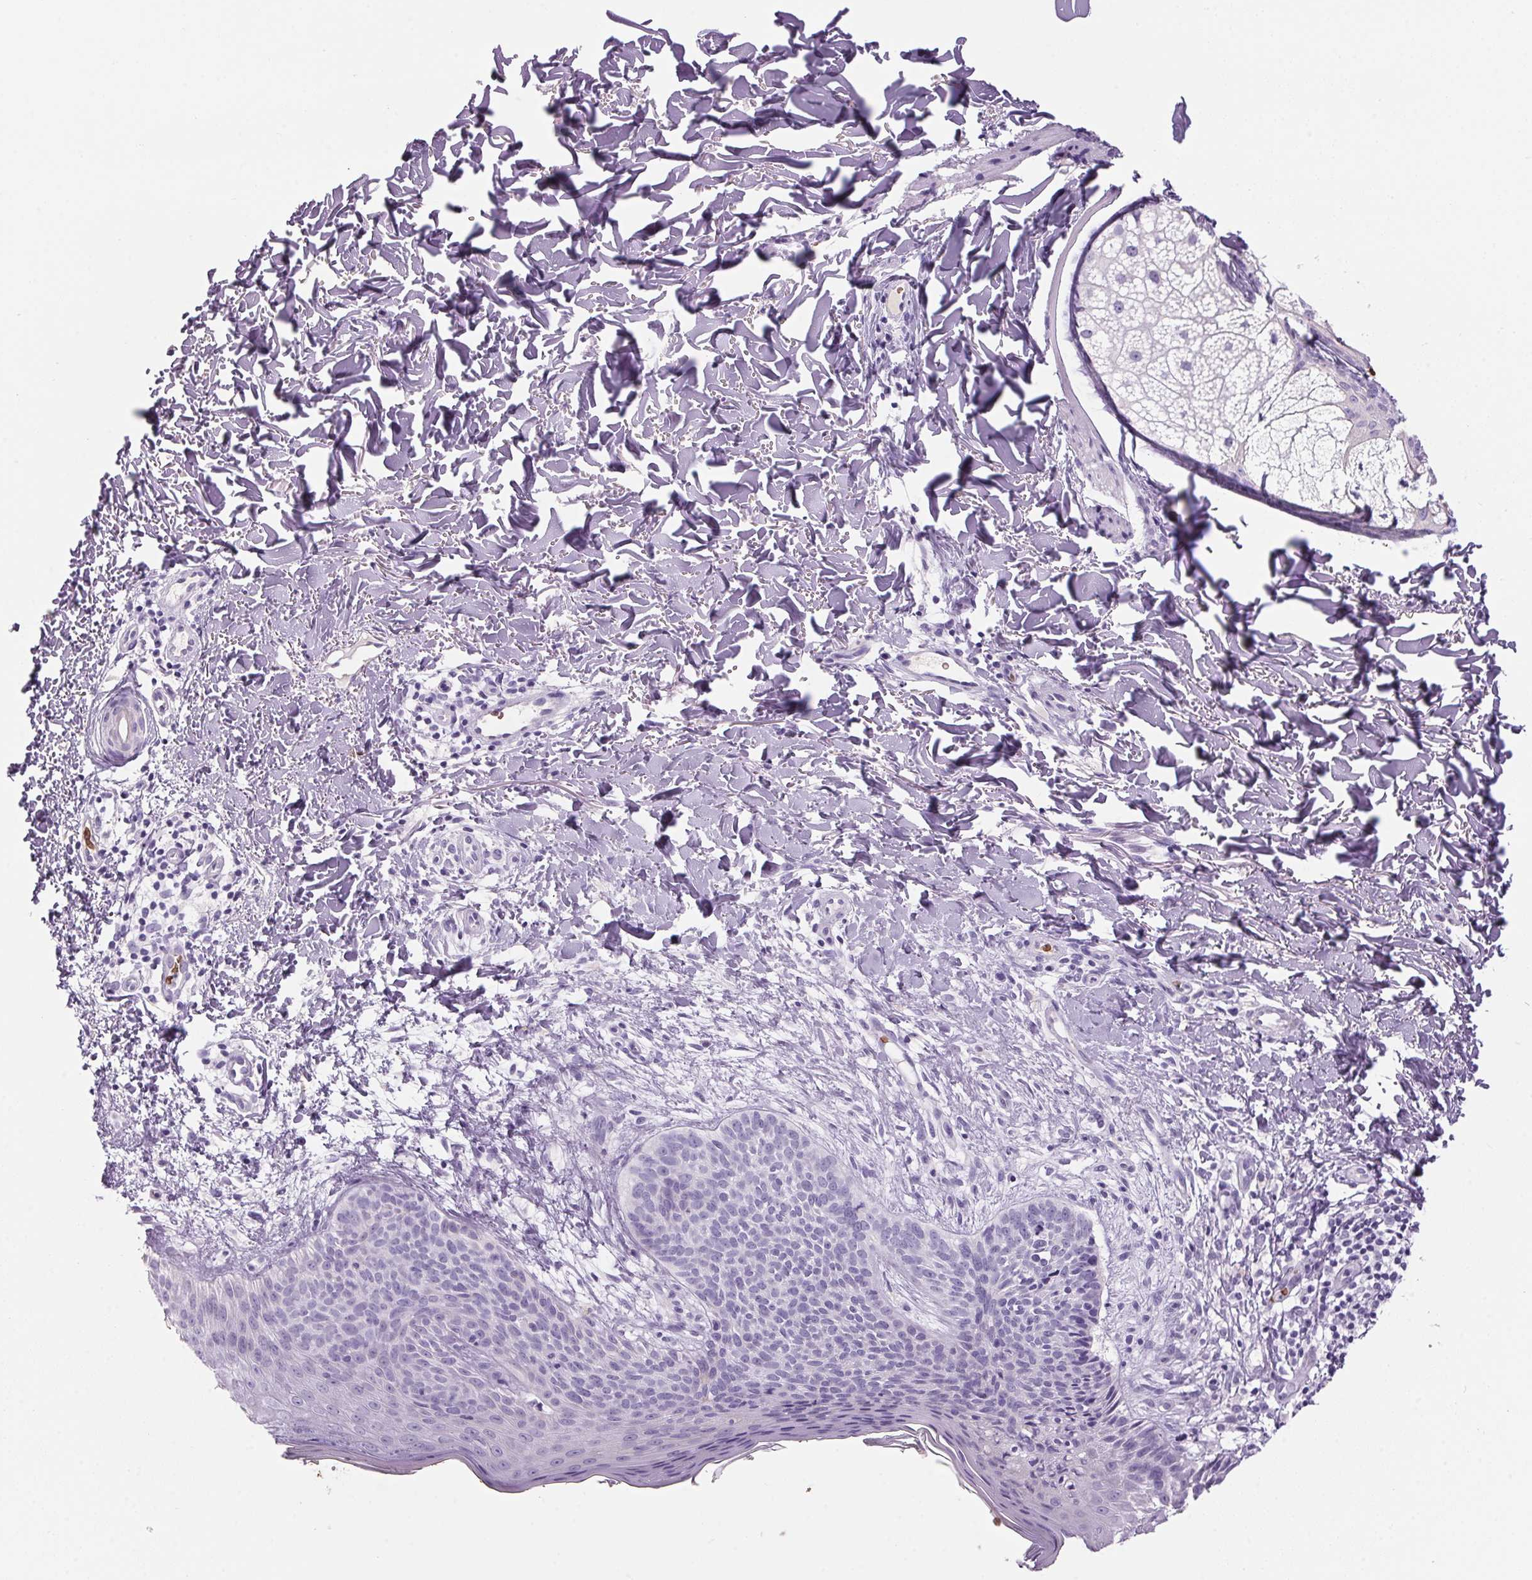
{"staining": {"intensity": "negative", "quantity": "none", "location": "none"}, "tissue": "skin cancer", "cell_type": "Tumor cells", "image_type": "cancer", "snomed": [{"axis": "morphology", "description": "Basal cell carcinoma"}, {"axis": "topography", "description": "Skin"}], "caption": "Tumor cells are negative for brown protein staining in skin cancer. (Immunohistochemistry, brightfield microscopy, high magnification).", "gene": "HBQ1", "patient": {"sex": "male", "age": 57}}